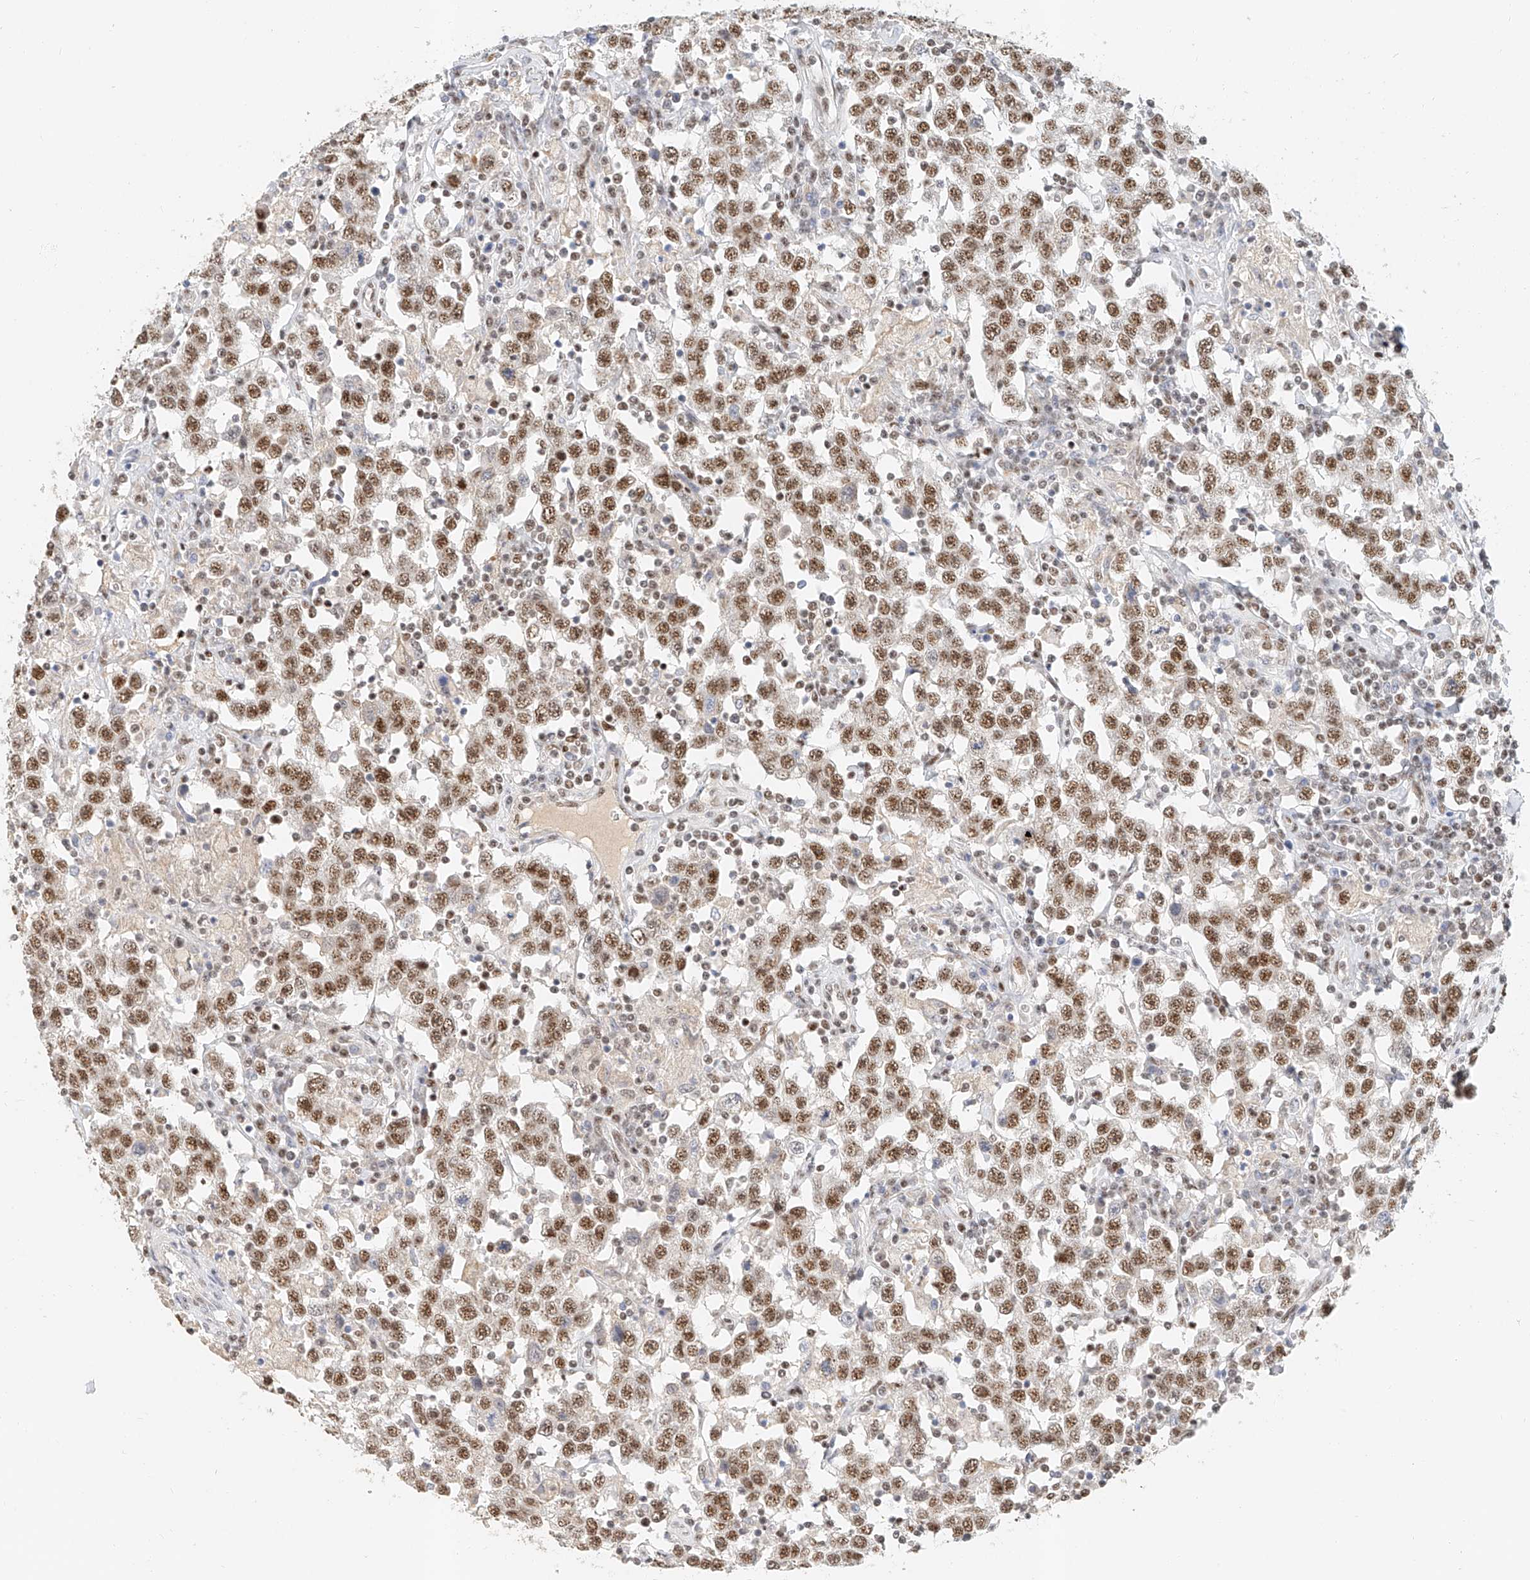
{"staining": {"intensity": "moderate", "quantity": ">75%", "location": "nuclear"}, "tissue": "testis cancer", "cell_type": "Tumor cells", "image_type": "cancer", "snomed": [{"axis": "morphology", "description": "Seminoma, NOS"}, {"axis": "topography", "description": "Testis"}], "caption": "Testis cancer (seminoma) tissue displays moderate nuclear positivity in about >75% of tumor cells, visualized by immunohistochemistry.", "gene": "CXorf58", "patient": {"sex": "male", "age": 41}}